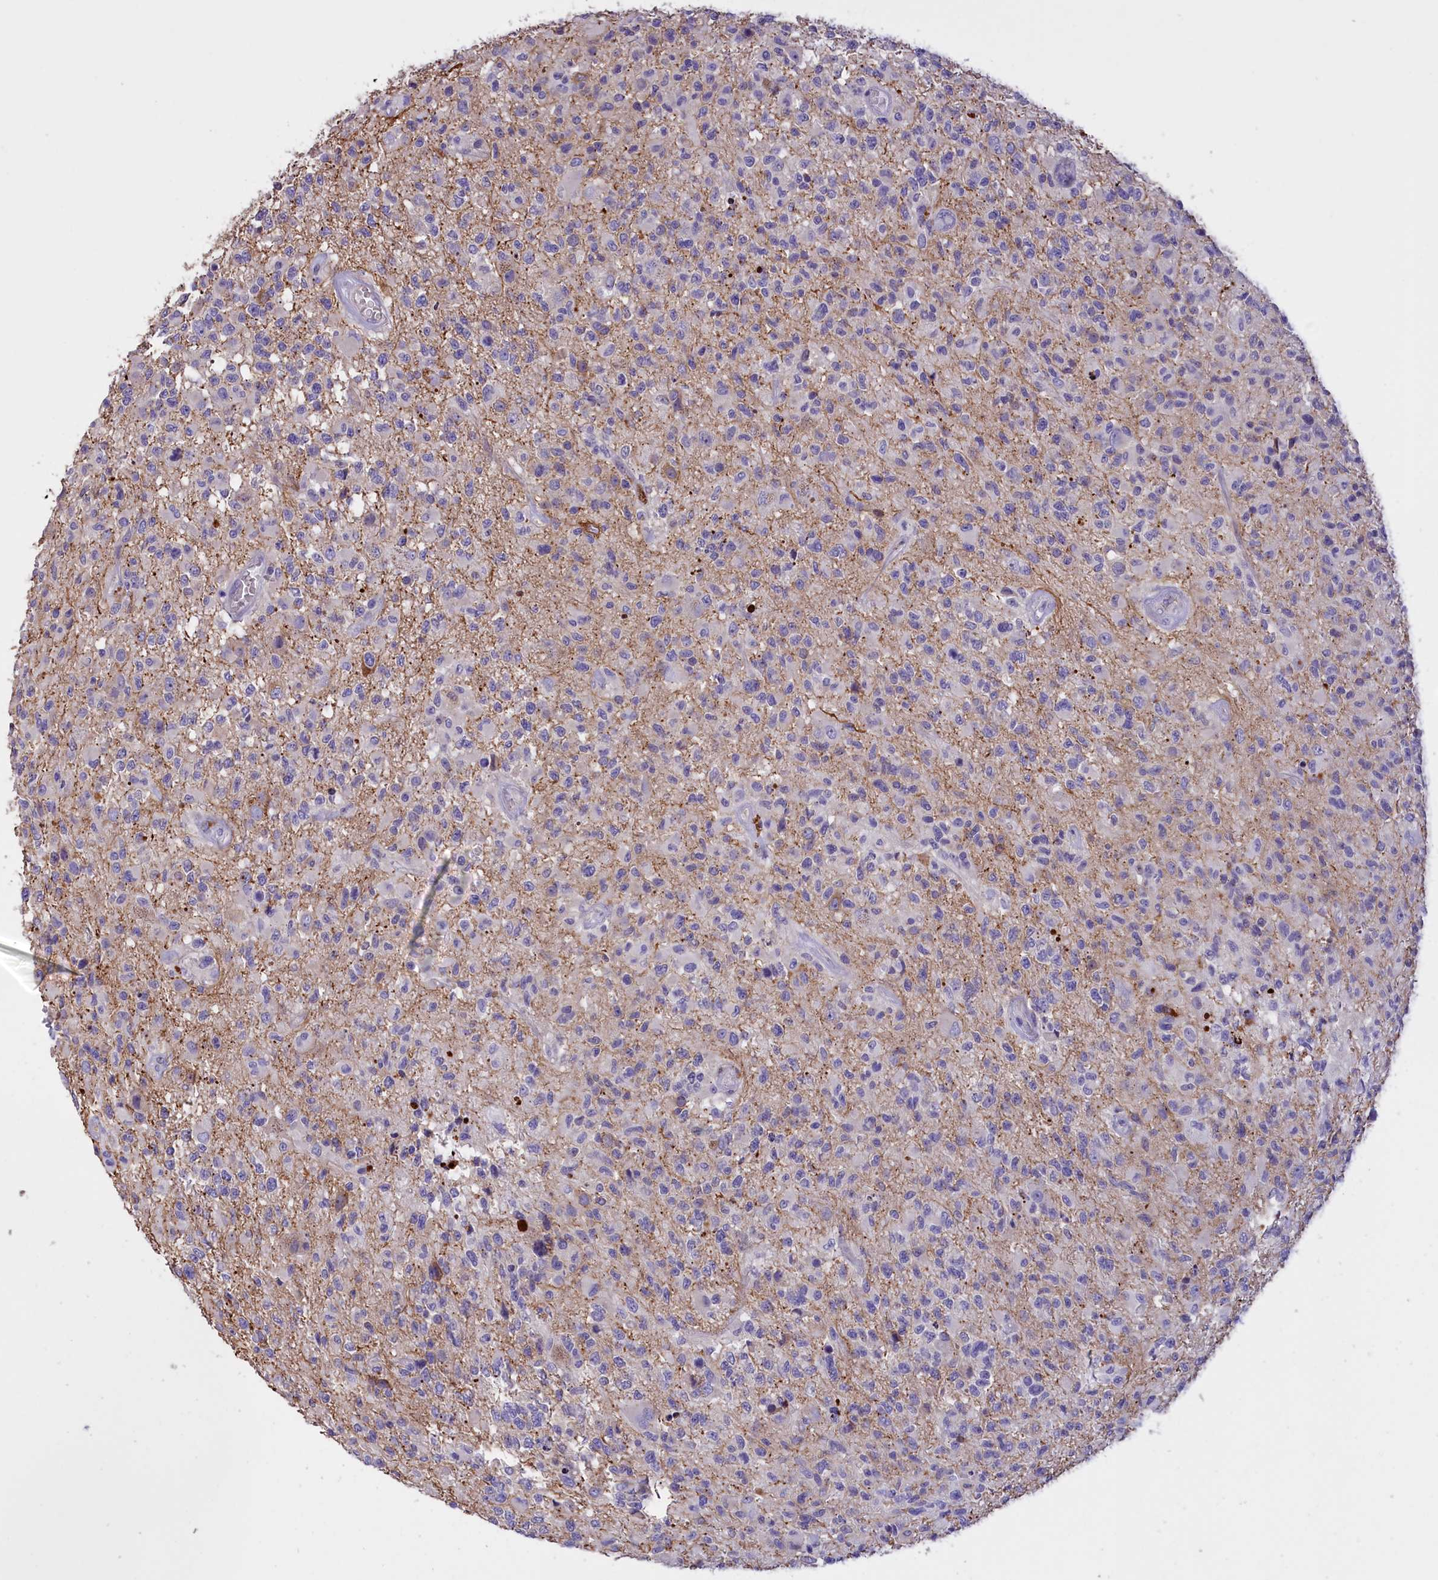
{"staining": {"intensity": "negative", "quantity": "none", "location": "none"}, "tissue": "glioma", "cell_type": "Tumor cells", "image_type": "cancer", "snomed": [{"axis": "morphology", "description": "Glioma, malignant, High grade"}, {"axis": "morphology", "description": "Glioblastoma, NOS"}, {"axis": "topography", "description": "Brain"}], "caption": "Human glioma stained for a protein using IHC reveals no staining in tumor cells.", "gene": "FAM149B1", "patient": {"sex": "male", "age": 60}}